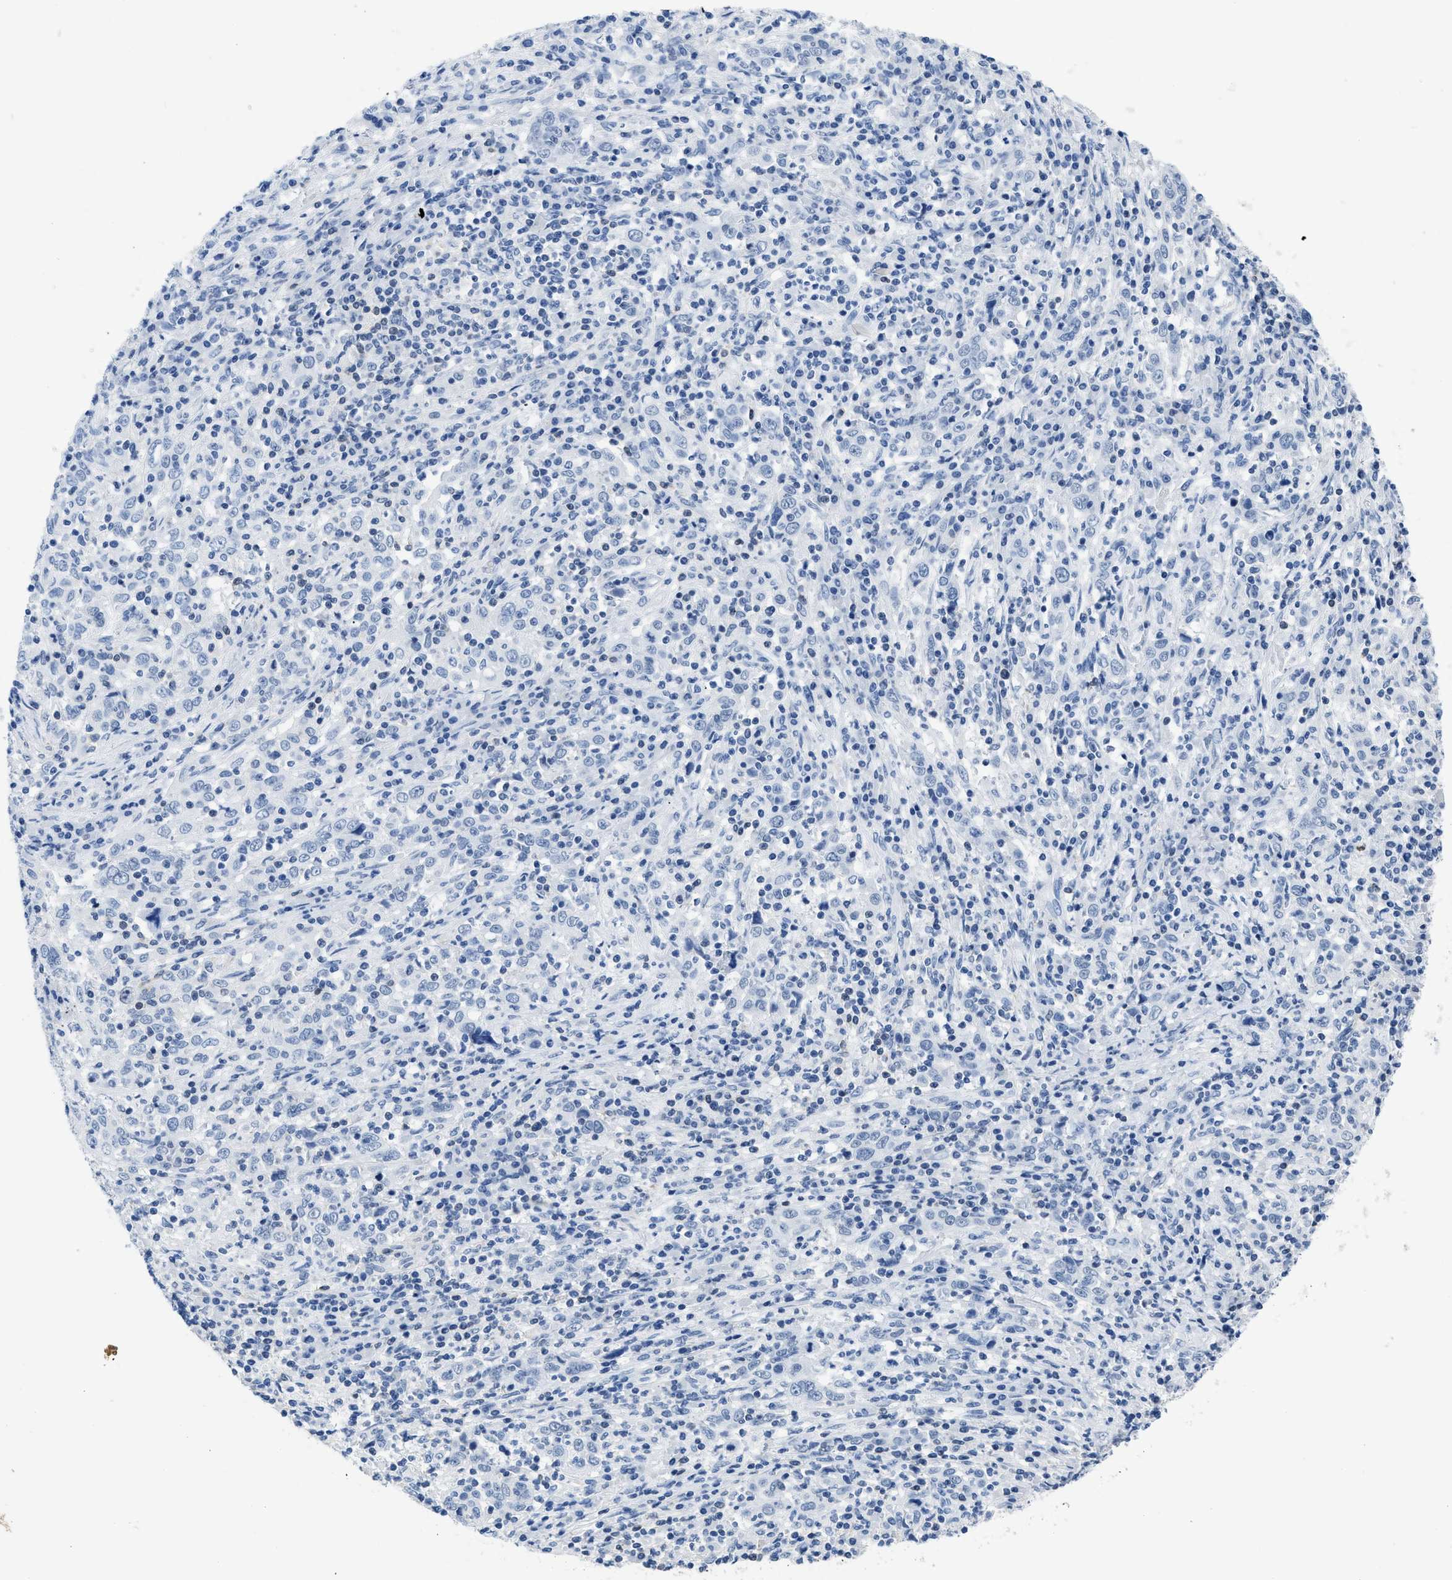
{"staining": {"intensity": "negative", "quantity": "none", "location": "none"}, "tissue": "cervical cancer", "cell_type": "Tumor cells", "image_type": "cancer", "snomed": [{"axis": "morphology", "description": "Squamous cell carcinoma, NOS"}, {"axis": "topography", "description": "Cervix"}], "caption": "Immunohistochemistry (IHC) image of human cervical squamous cell carcinoma stained for a protein (brown), which displays no expression in tumor cells. (Brightfield microscopy of DAB (3,3'-diaminobenzidine) immunohistochemistry (IHC) at high magnification).", "gene": "NFATC2", "patient": {"sex": "female", "age": 46}}